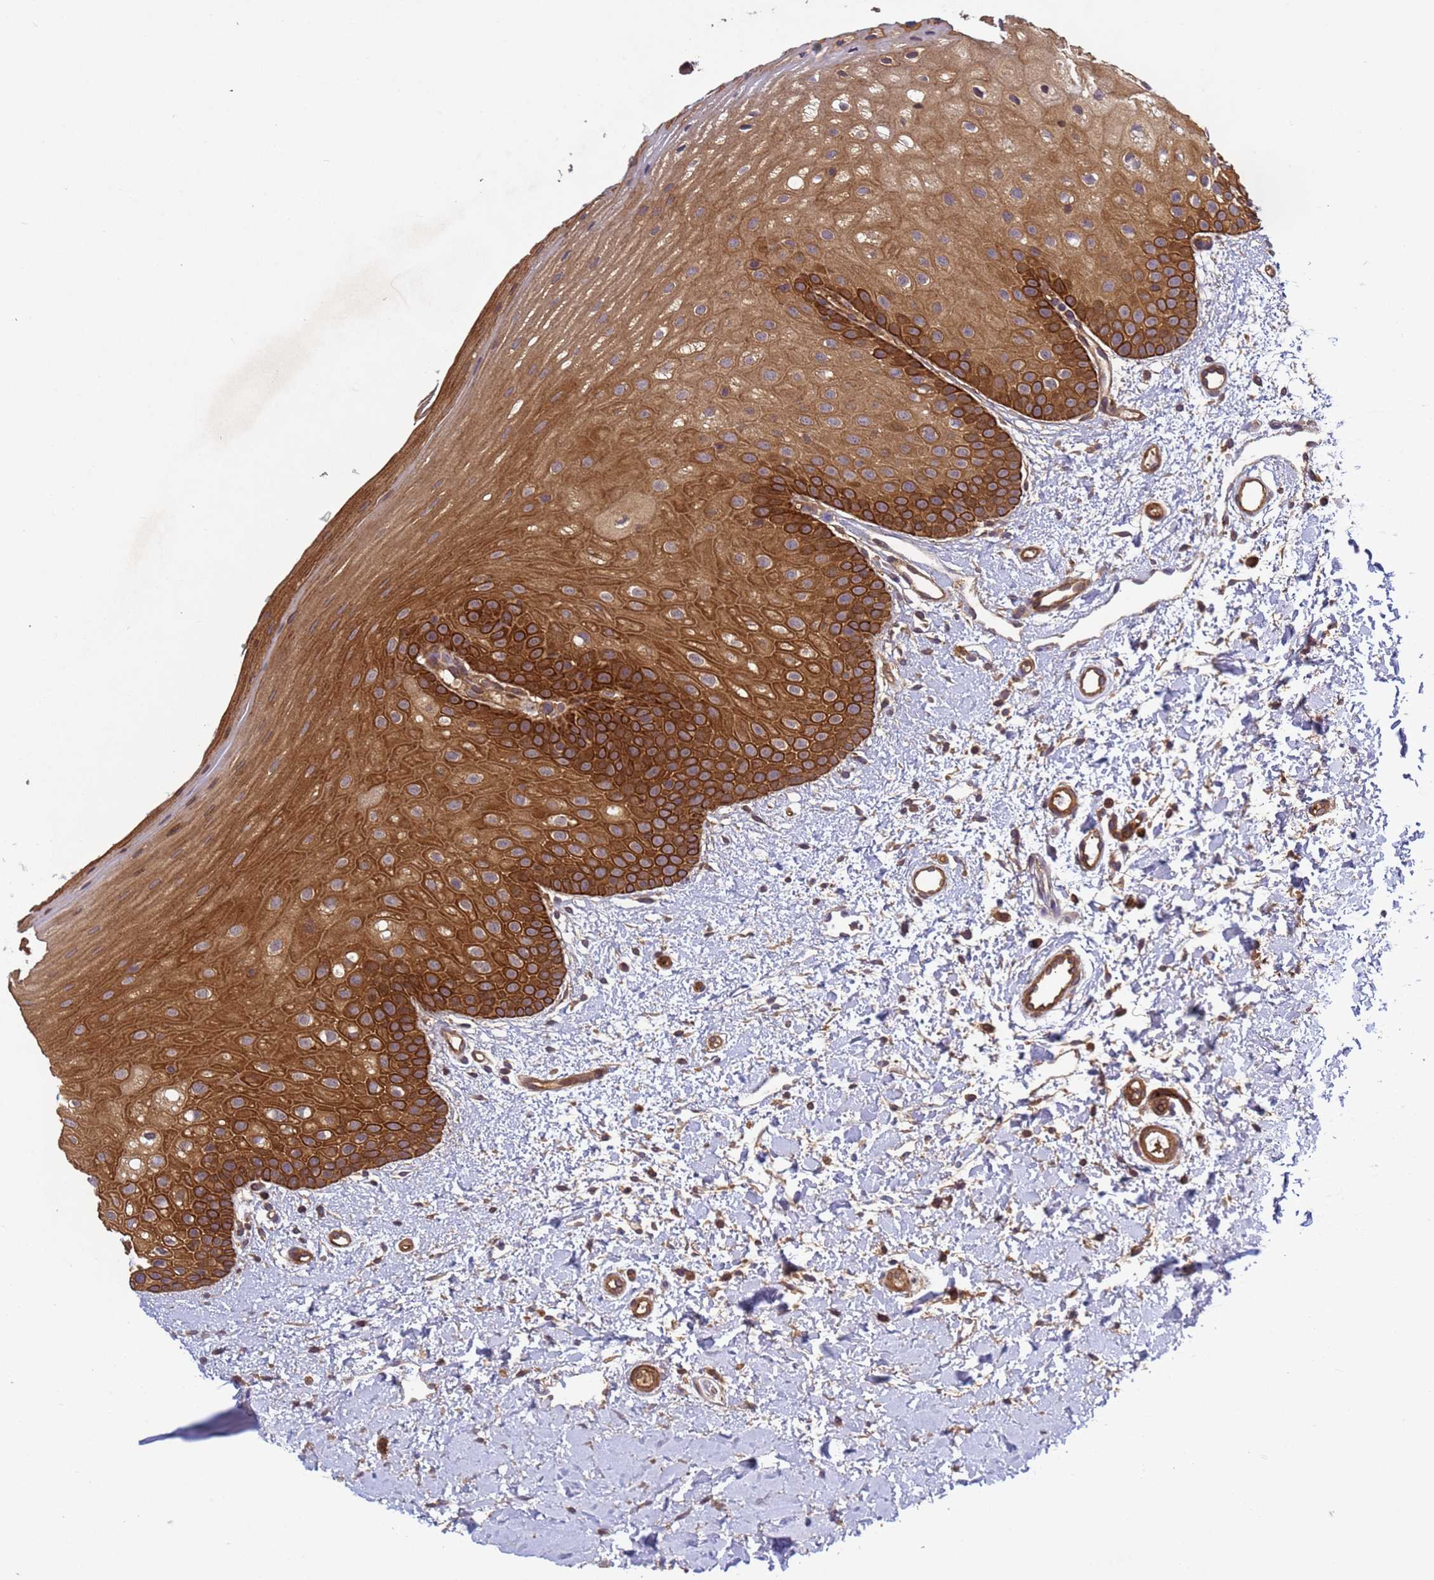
{"staining": {"intensity": "strong", "quantity": ">75%", "location": "cytoplasmic/membranous"}, "tissue": "oral mucosa", "cell_type": "Squamous epithelial cells", "image_type": "normal", "snomed": [{"axis": "morphology", "description": "Normal tissue, NOS"}, {"axis": "topography", "description": "Oral tissue"}], "caption": "Immunohistochemical staining of unremarkable human oral mucosa displays >75% levels of strong cytoplasmic/membranous protein expression in about >75% of squamous epithelial cells.", "gene": "C8orf34", "patient": {"sex": "female", "age": 67}}